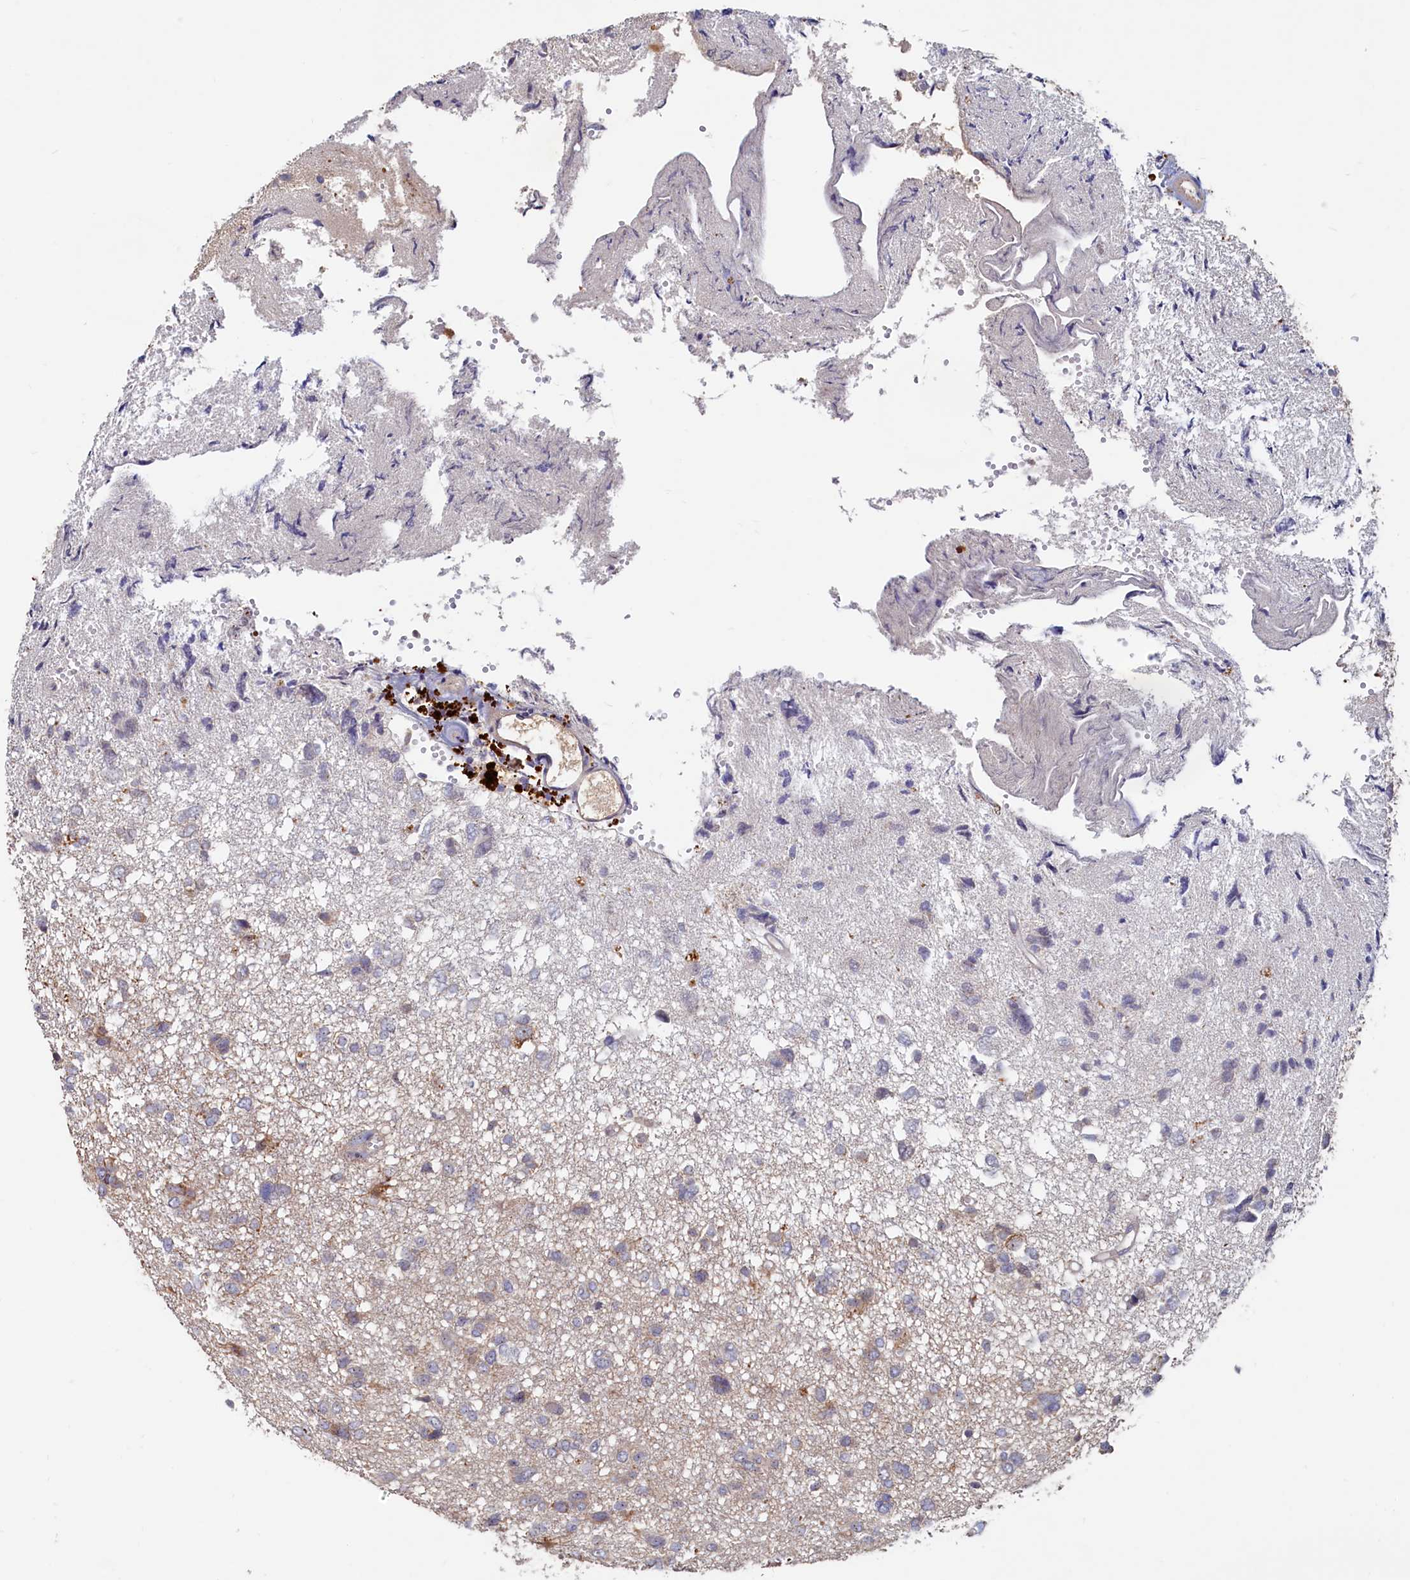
{"staining": {"intensity": "negative", "quantity": "none", "location": "none"}, "tissue": "glioma", "cell_type": "Tumor cells", "image_type": "cancer", "snomed": [{"axis": "morphology", "description": "Glioma, malignant, High grade"}, {"axis": "topography", "description": "Brain"}], "caption": "Immunohistochemical staining of glioma displays no significant positivity in tumor cells.", "gene": "RGS7BP", "patient": {"sex": "female", "age": 59}}